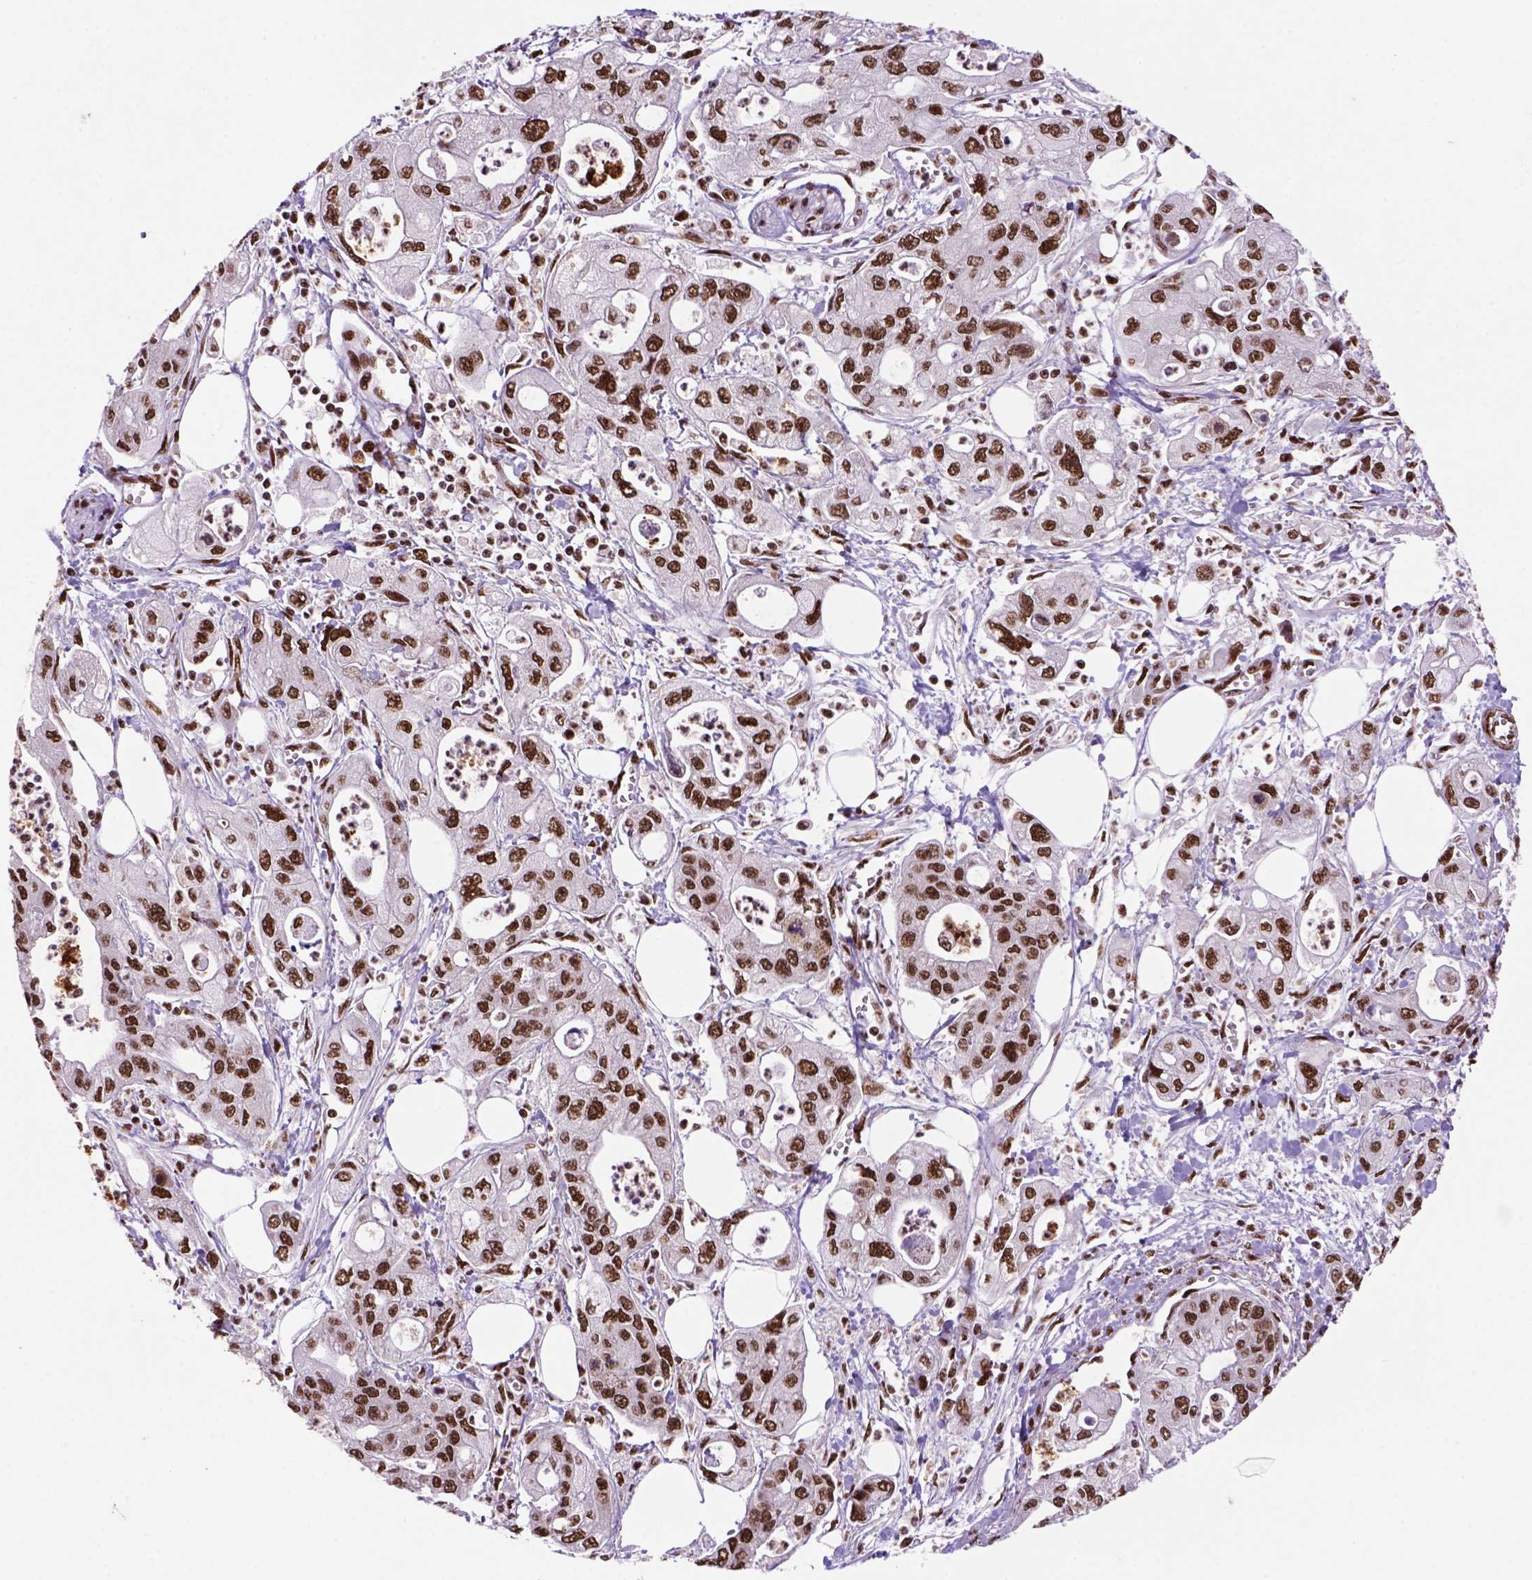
{"staining": {"intensity": "strong", "quantity": ">75%", "location": "nuclear"}, "tissue": "pancreatic cancer", "cell_type": "Tumor cells", "image_type": "cancer", "snomed": [{"axis": "morphology", "description": "Adenocarcinoma, NOS"}, {"axis": "topography", "description": "Pancreas"}], "caption": "Human pancreatic cancer (adenocarcinoma) stained with a protein marker shows strong staining in tumor cells.", "gene": "NSMCE2", "patient": {"sex": "male", "age": 70}}